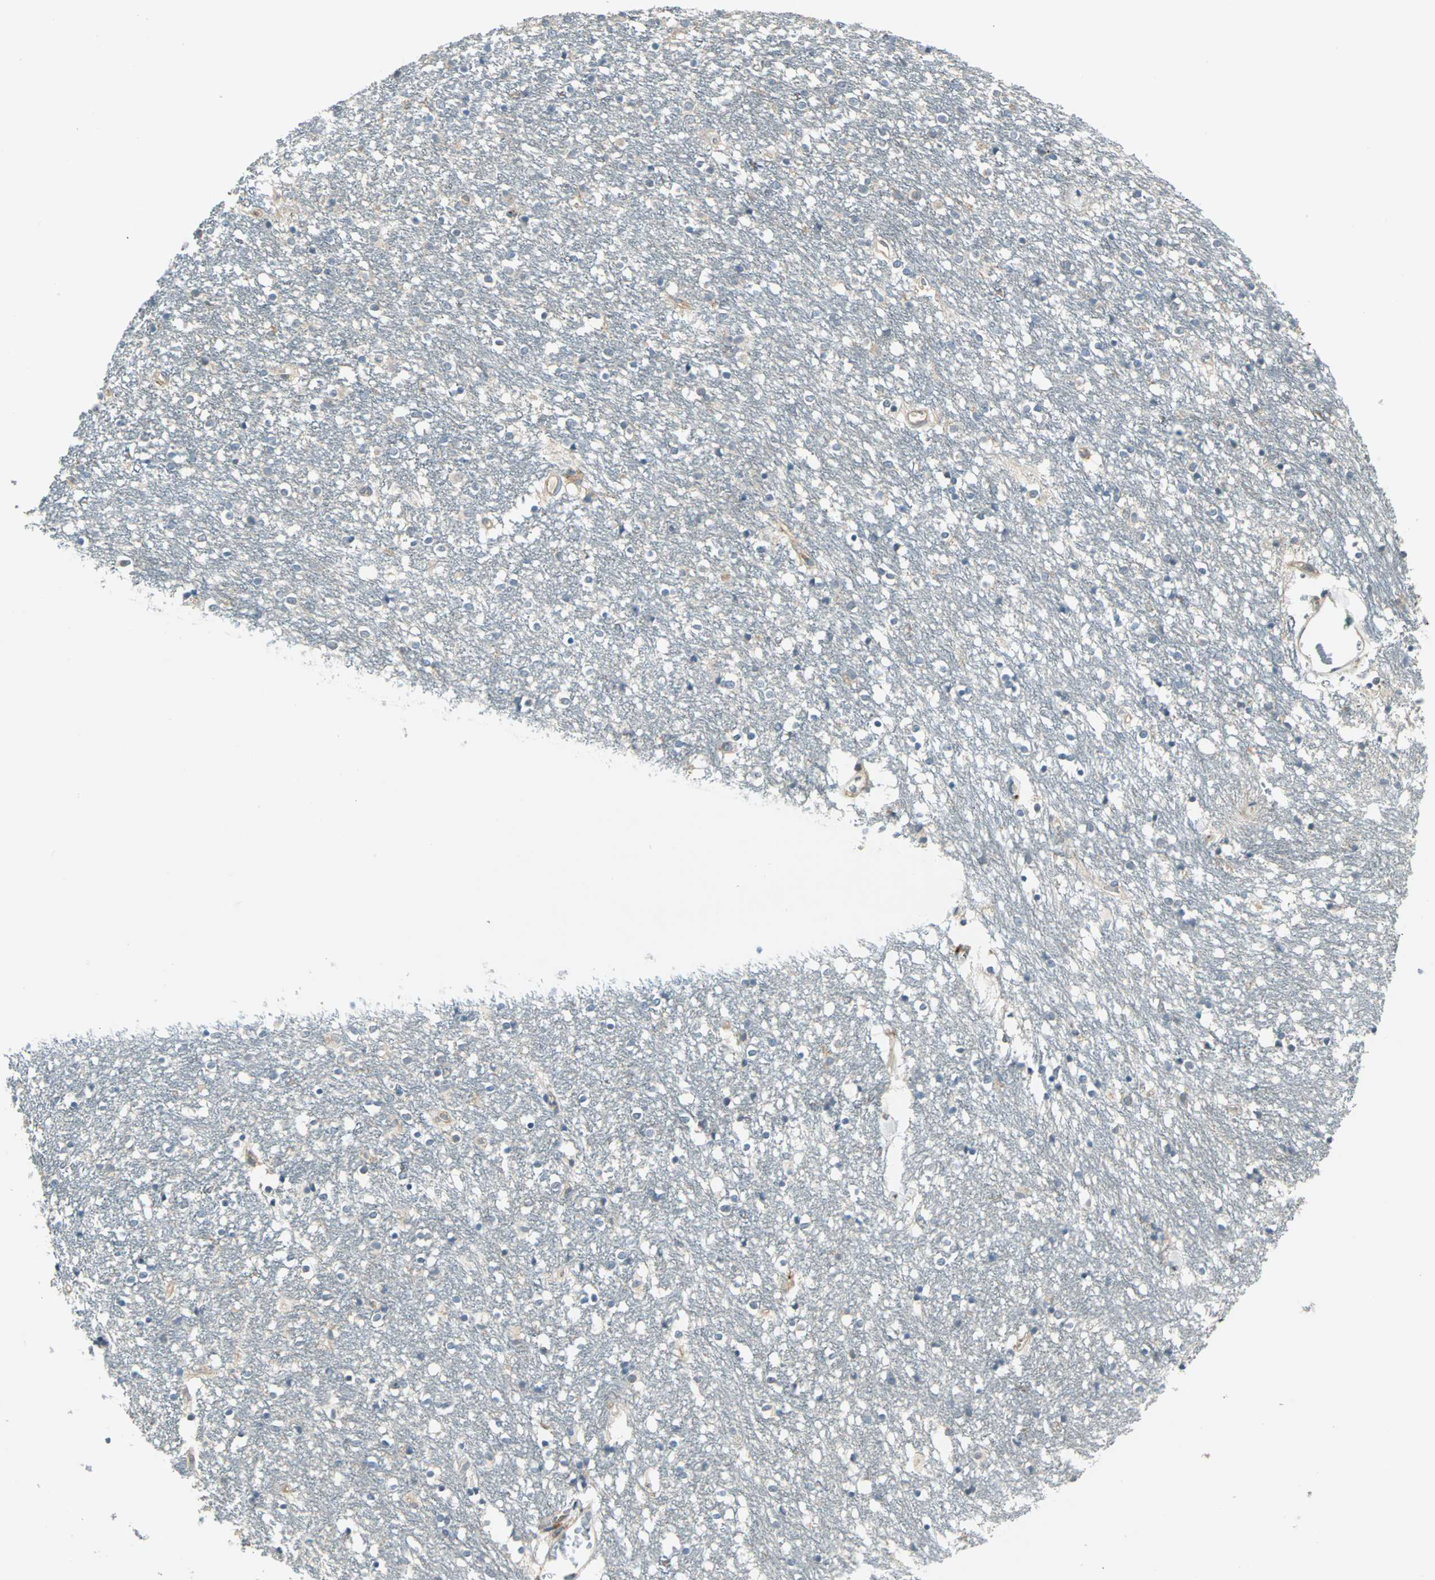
{"staining": {"intensity": "weak", "quantity": "<25%", "location": "cytoplasmic/membranous"}, "tissue": "caudate", "cell_type": "Glial cells", "image_type": "normal", "snomed": [{"axis": "morphology", "description": "Normal tissue, NOS"}, {"axis": "topography", "description": "Lateral ventricle wall"}], "caption": "A high-resolution photomicrograph shows IHC staining of normal caudate, which exhibits no significant staining in glial cells. (Brightfield microscopy of DAB (3,3'-diaminobenzidine) immunohistochemistry at high magnification).", "gene": "PRKAA1", "patient": {"sex": "female", "age": 54}}